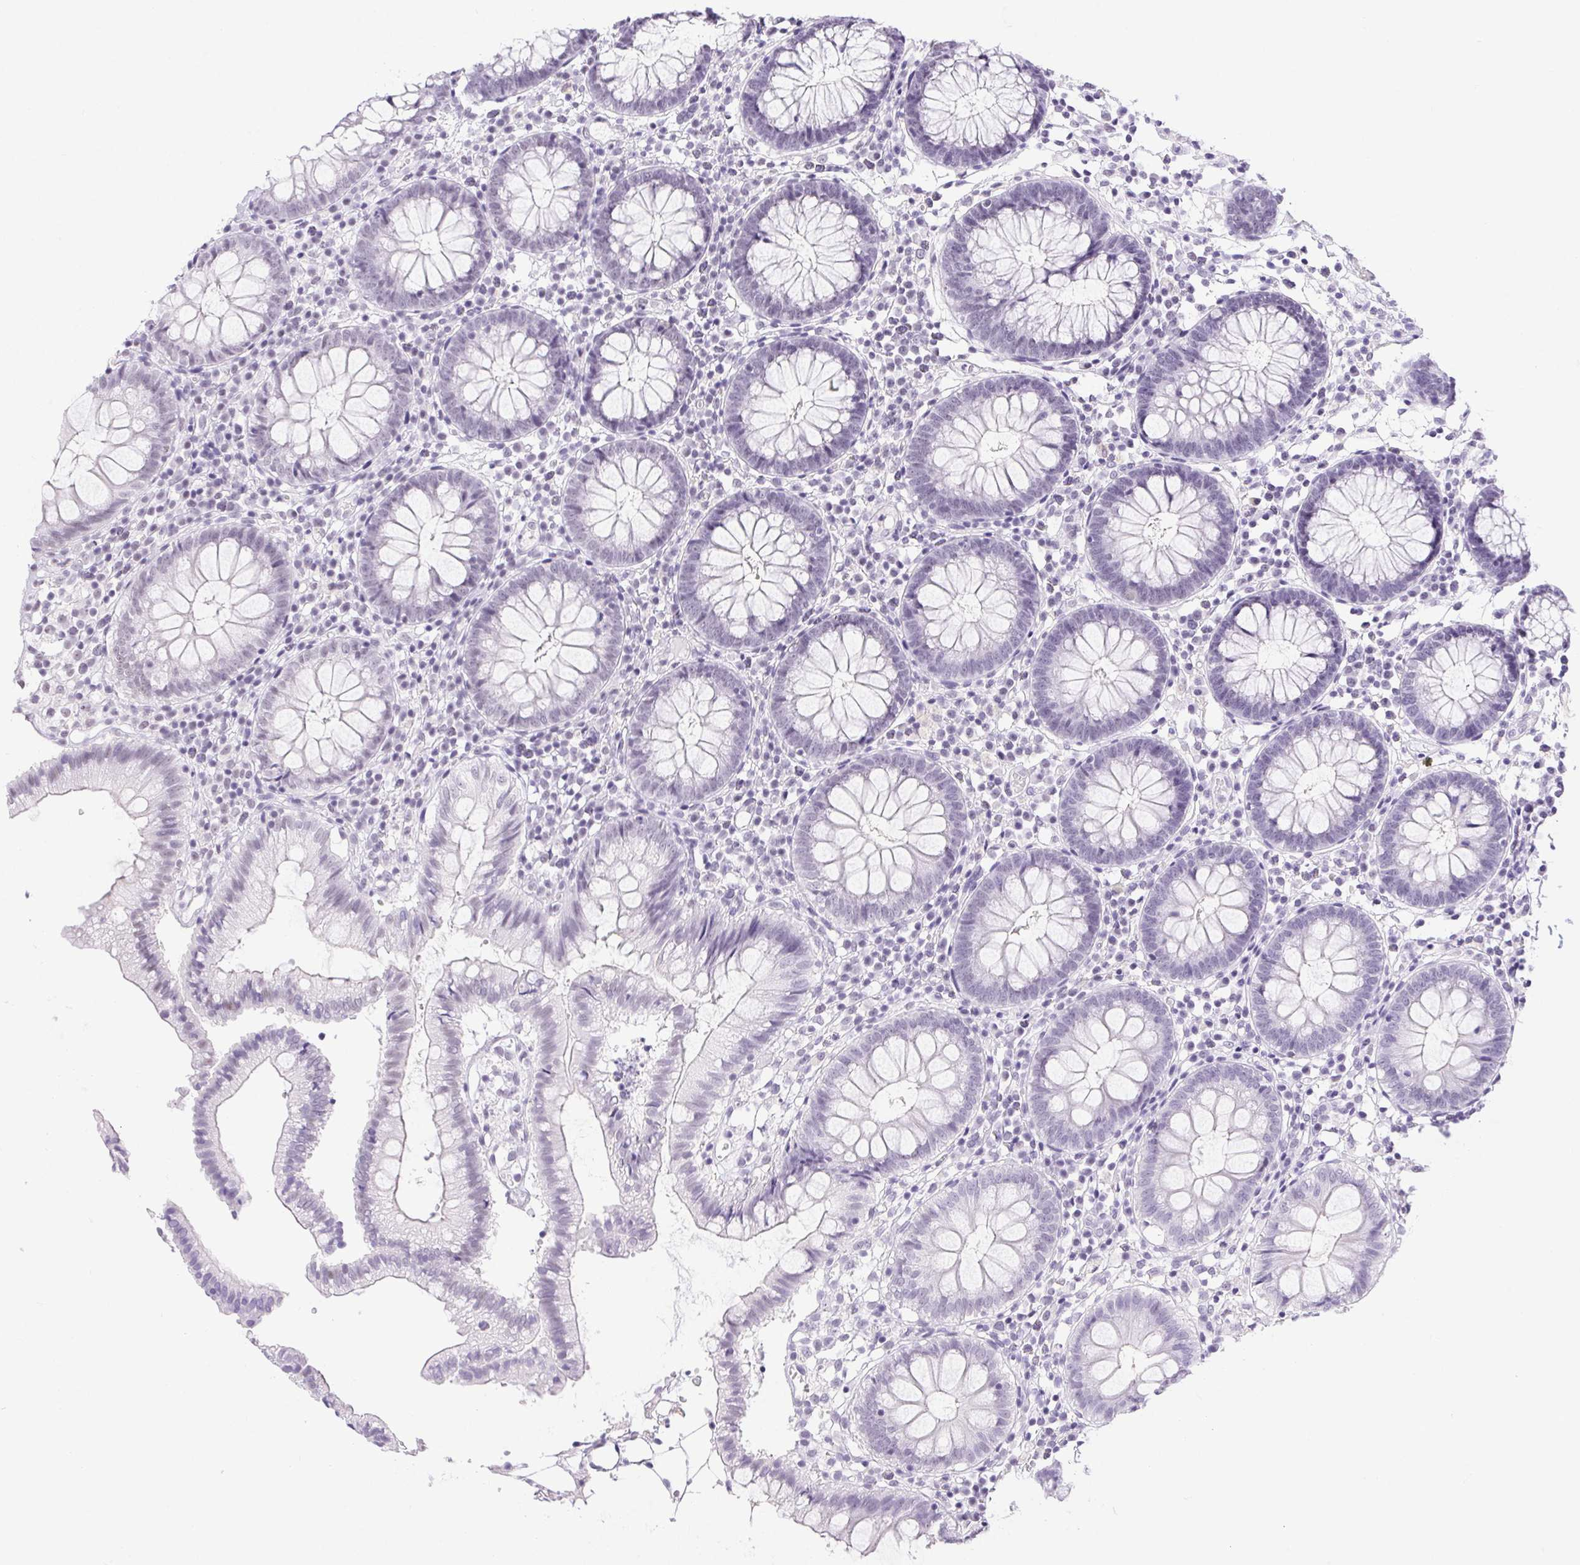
{"staining": {"intensity": "negative", "quantity": "none", "location": "none"}, "tissue": "colon", "cell_type": "Endothelial cells", "image_type": "normal", "snomed": [{"axis": "morphology", "description": "Normal tissue, NOS"}, {"axis": "morphology", "description": "Adenocarcinoma, NOS"}, {"axis": "topography", "description": "Colon"}], "caption": "The immunohistochemistry (IHC) histopathology image has no significant positivity in endothelial cells of colon. (DAB IHC, high magnification).", "gene": "DDX17", "patient": {"sex": "male", "age": 83}}